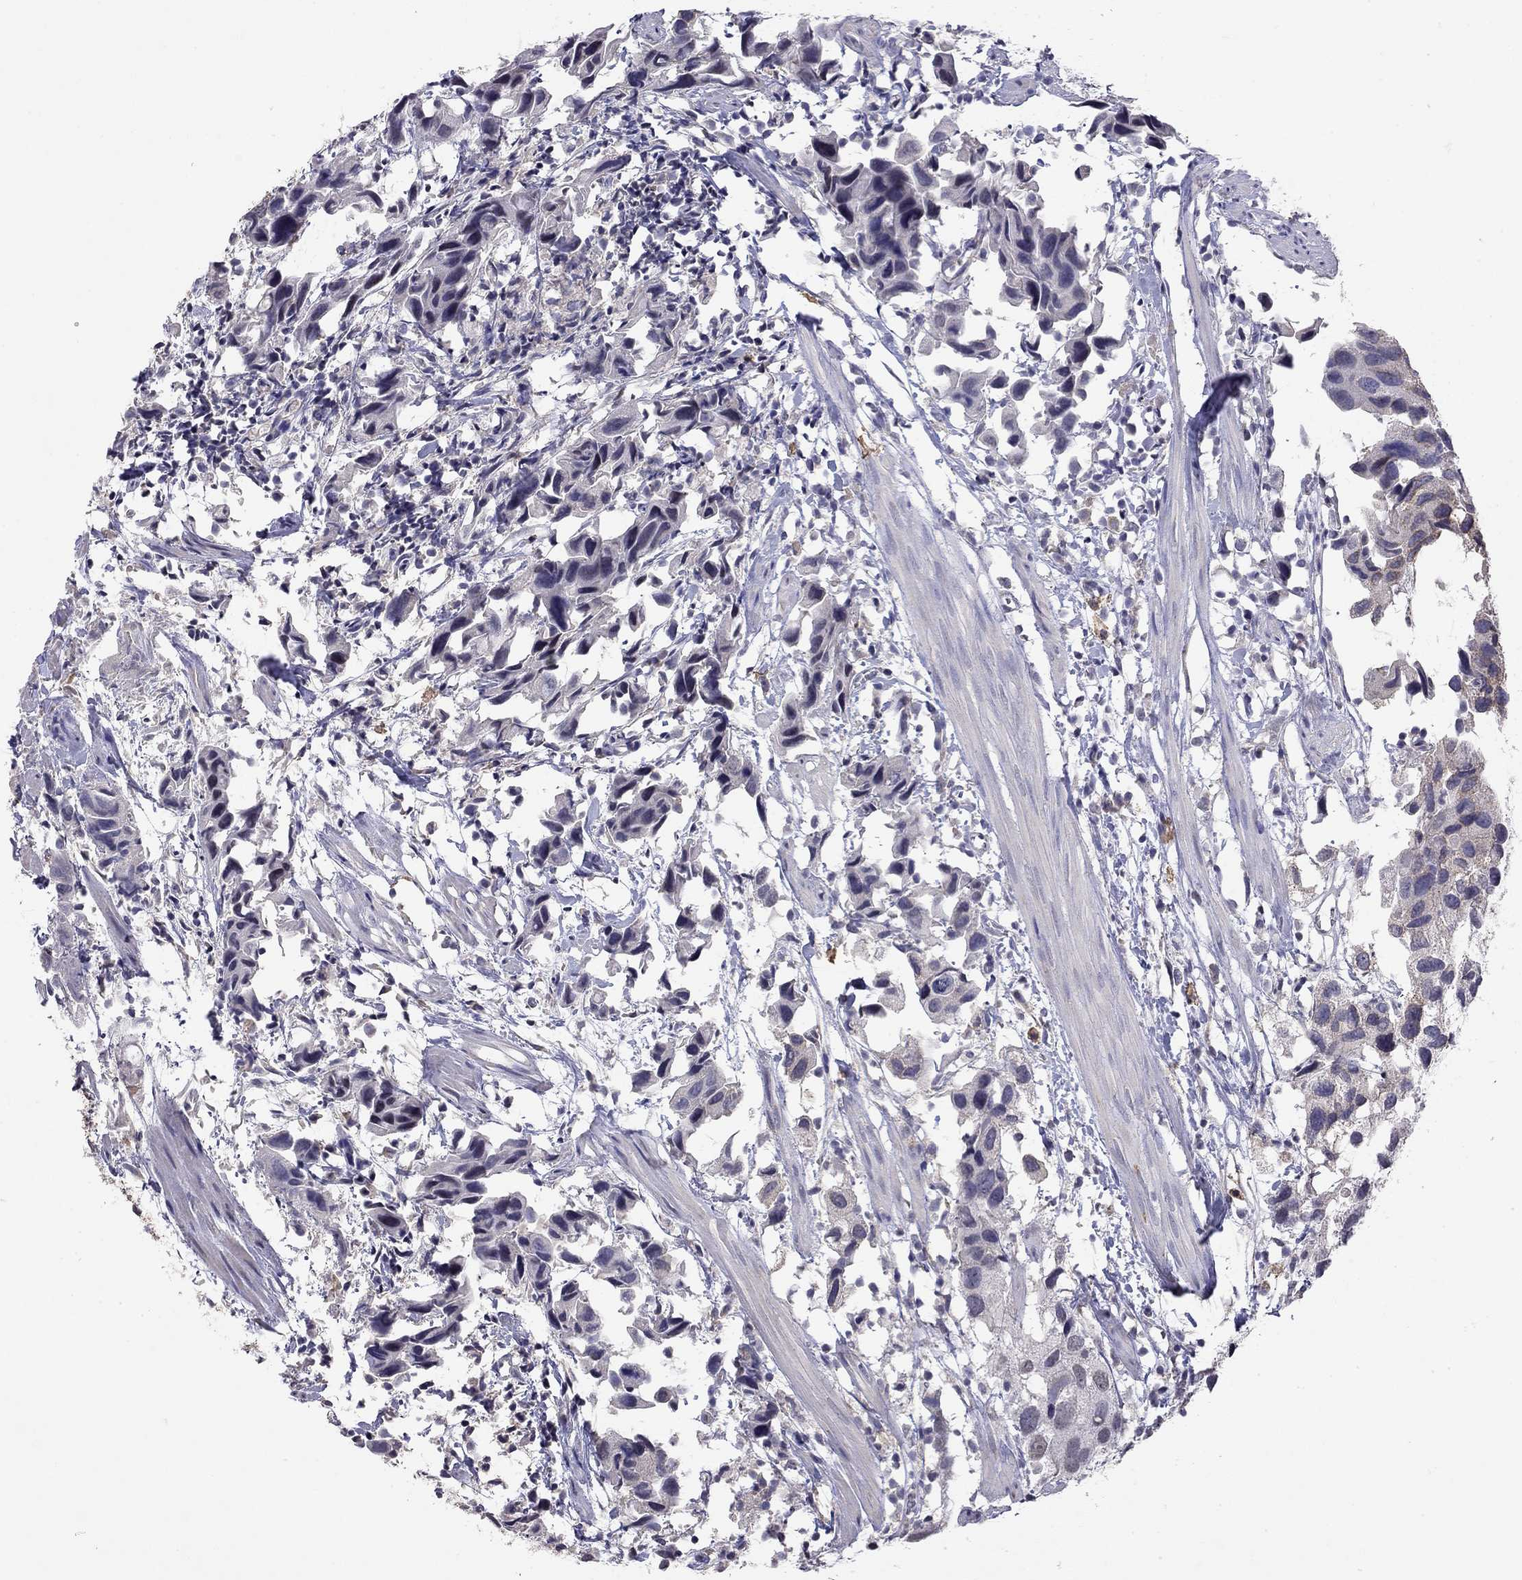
{"staining": {"intensity": "negative", "quantity": "none", "location": "none"}, "tissue": "urothelial cancer", "cell_type": "Tumor cells", "image_type": "cancer", "snomed": [{"axis": "morphology", "description": "Urothelial carcinoma, High grade"}, {"axis": "topography", "description": "Urinary bladder"}], "caption": "A micrograph of human urothelial cancer is negative for staining in tumor cells.", "gene": "WNK3", "patient": {"sex": "male", "age": 79}}